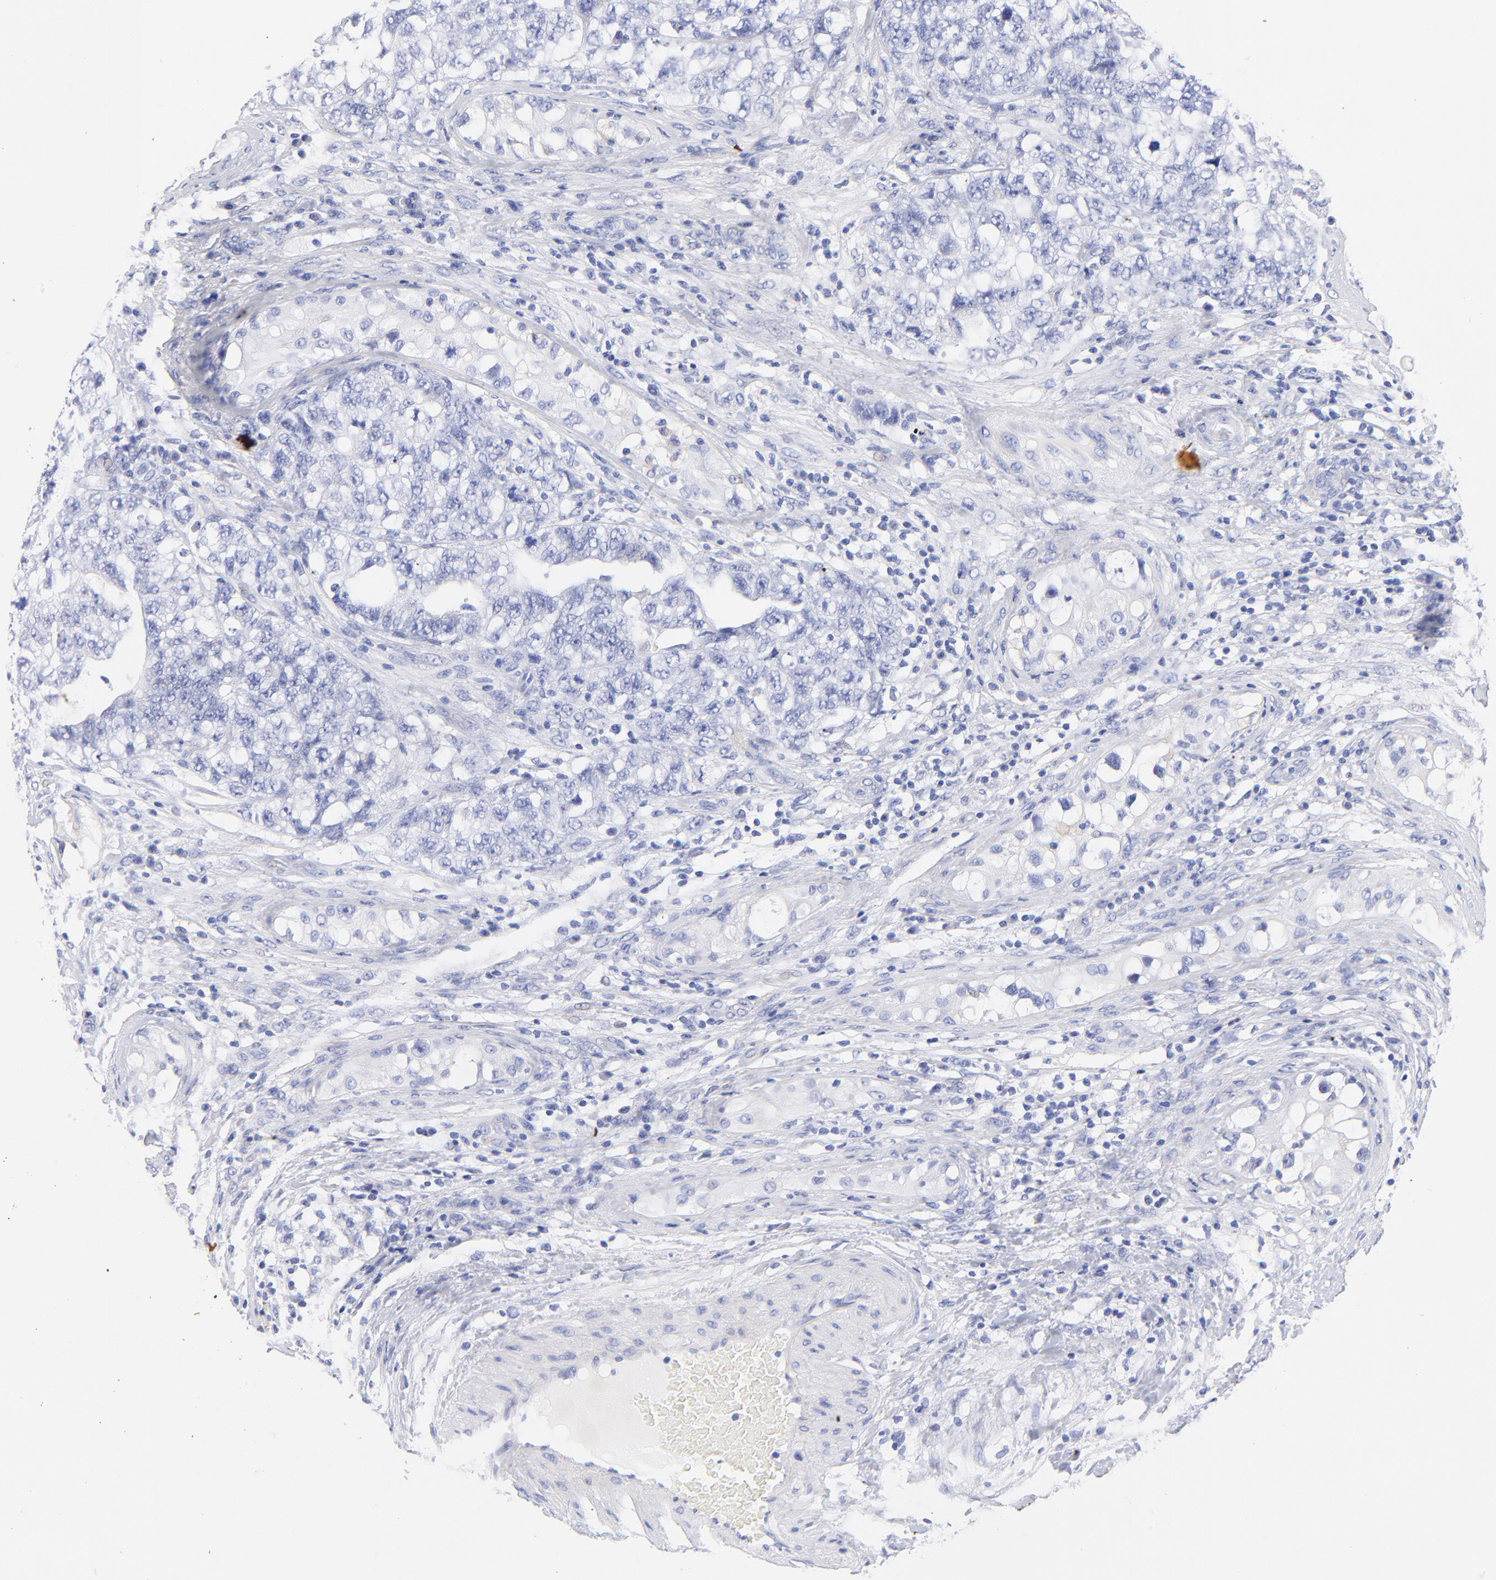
{"staining": {"intensity": "negative", "quantity": "none", "location": "none"}, "tissue": "testis cancer", "cell_type": "Tumor cells", "image_type": "cancer", "snomed": [{"axis": "morphology", "description": "Carcinoma, Embryonal, NOS"}, {"axis": "topography", "description": "Testis"}], "caption": "Tumor cells are negative for brown protein staining in testis cancer (embryonal carcinoma).", "gene": "HORMAD2", "patient": {"sex": "male", "age": 31}}